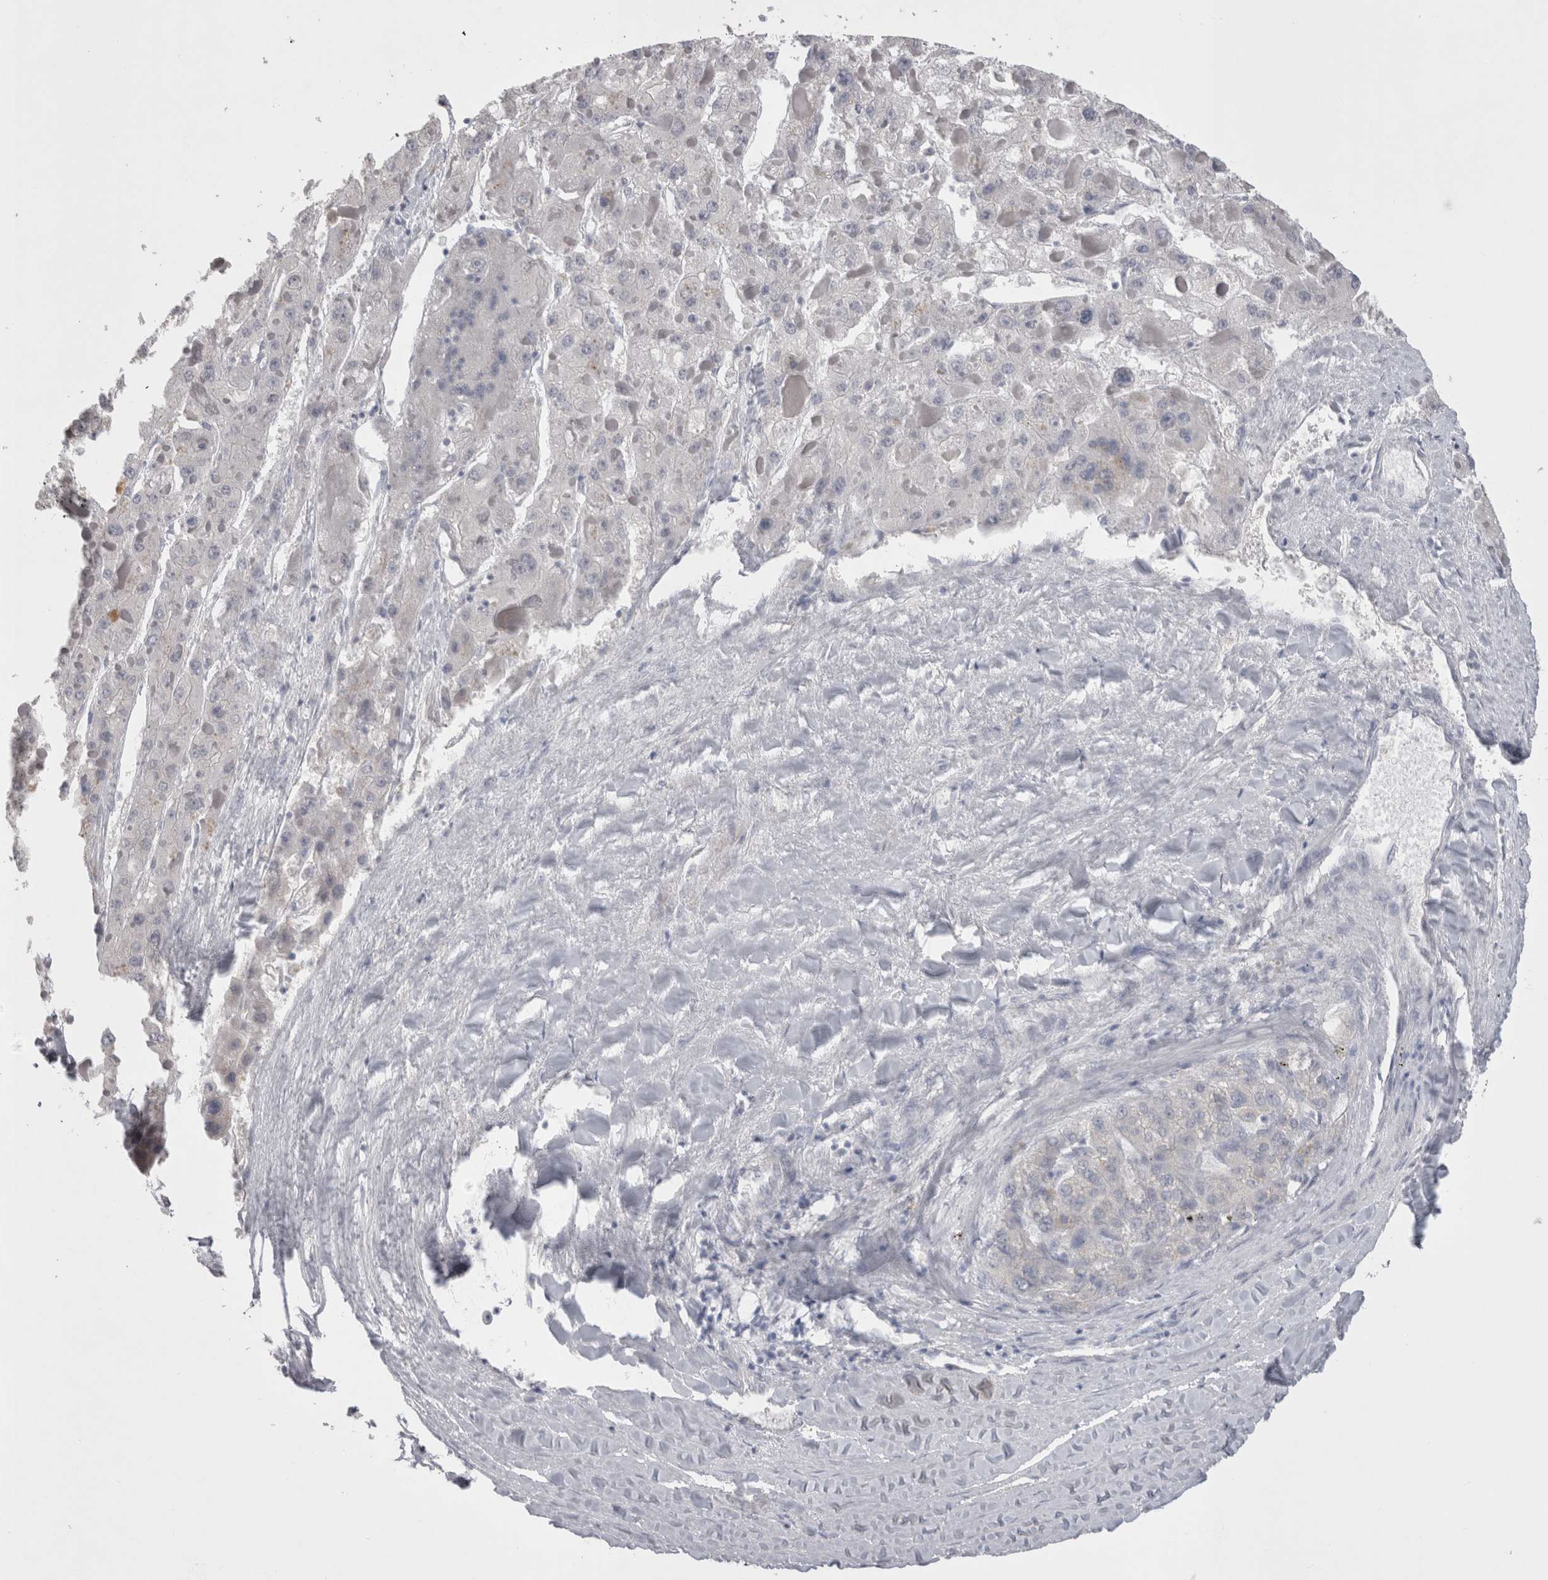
{"staining": {"intensity": "negative", "quantity": "none", "location": "none"}, "tissue": "liver cancer", "cell_type": "Tumor cells", "image_type": "cancer", "snomed": [{"axis": "morphology", "description": "Carcinoma, Hepatocellular, NOS"}, {"axis": "topography", "description": "Liver"}], "caption": "This is a micrograph of IHC staining of liver cancer (hepatocellular carcinoma), which shows no expression in tumor cells.", "gene": "ADAM2", "patient": {"sex": "female", "age": 73}}